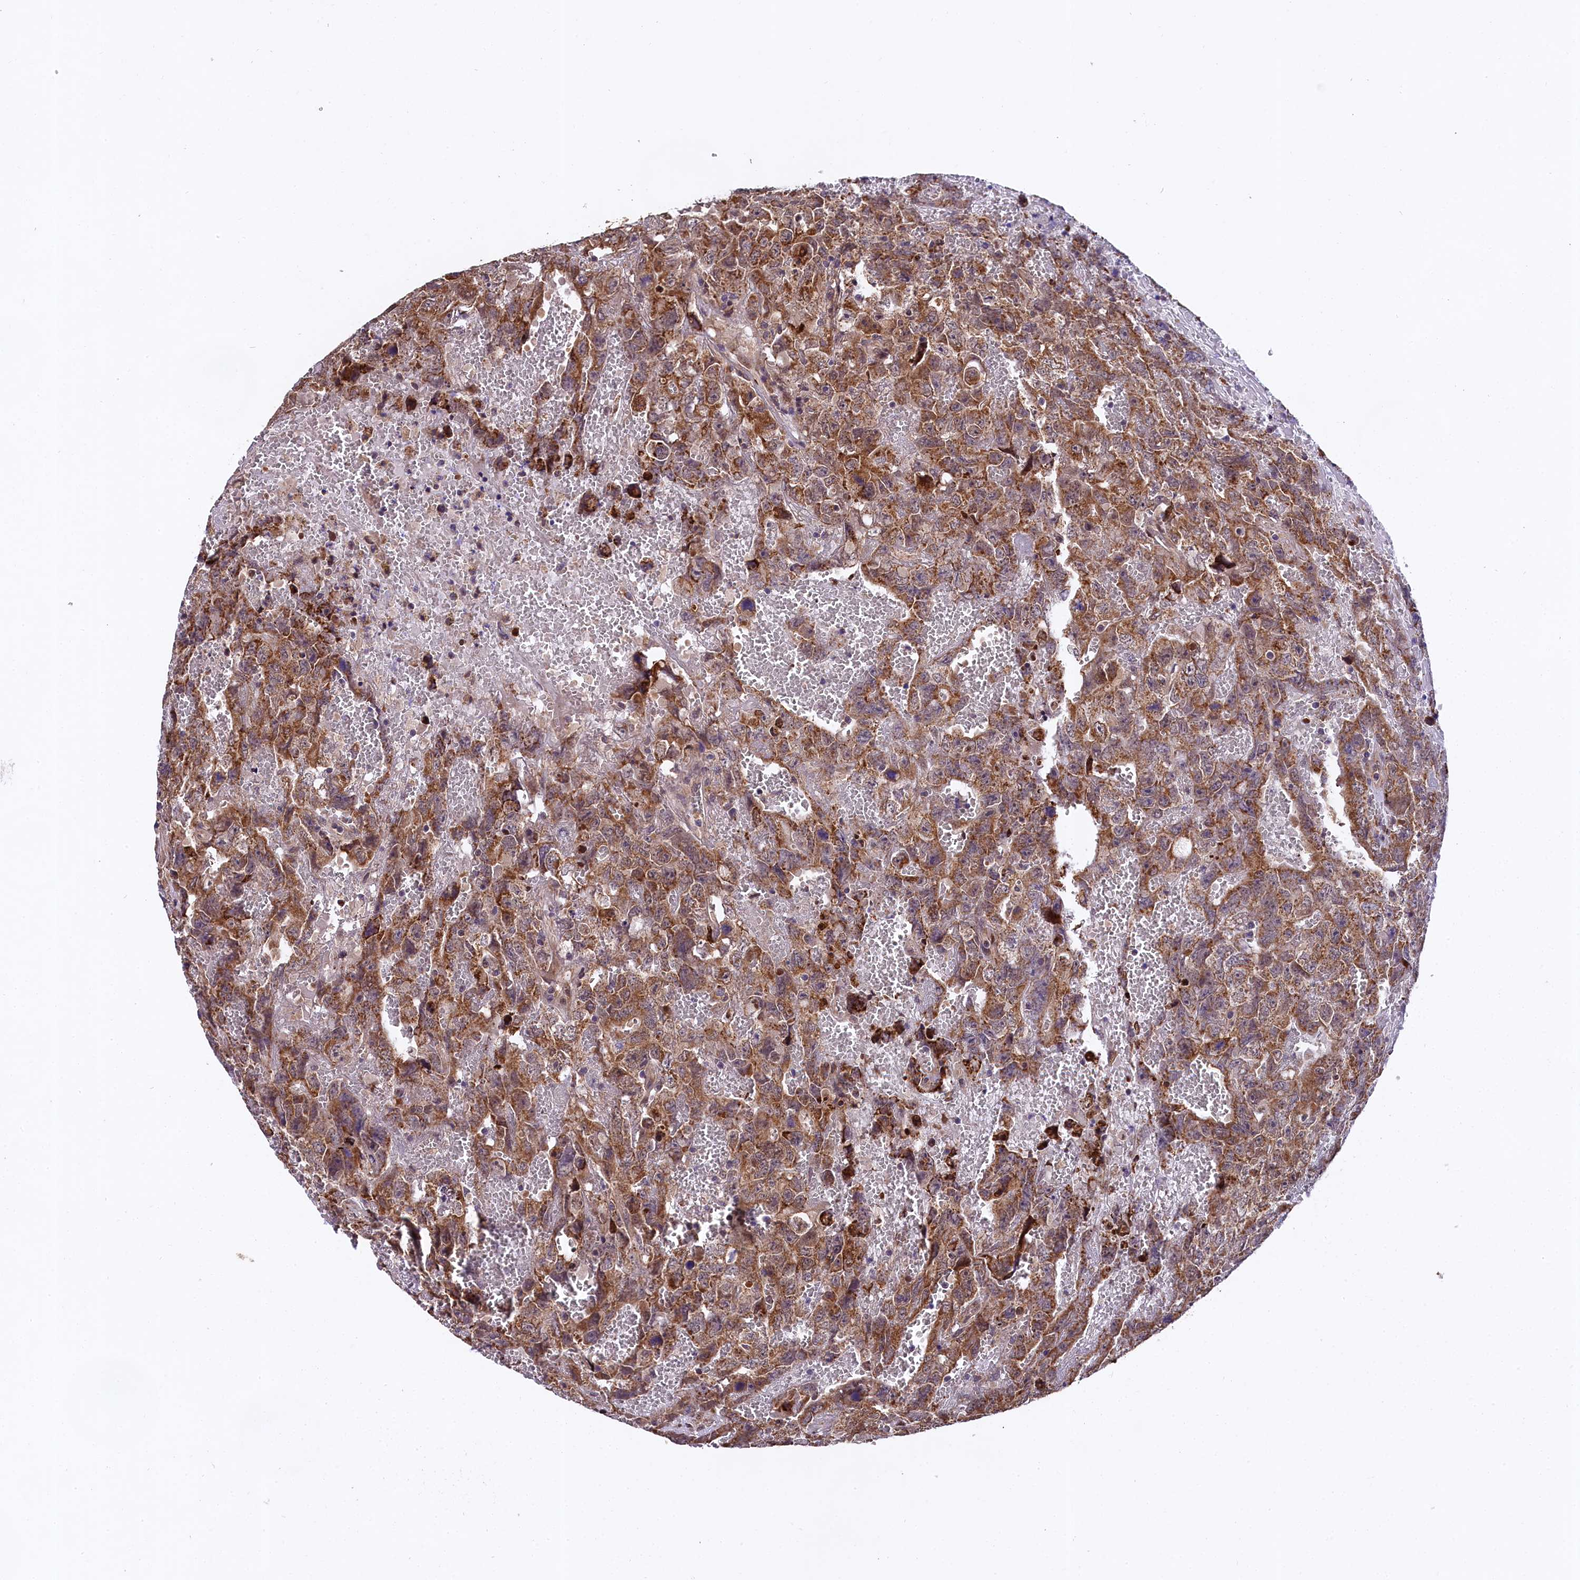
{"staining": {"intensity": "moderate", "quantity": ">75%", "location": "cytoplasmic/membranous"}, "tissue": "testis cancer", "cell_type": "Tumor cells", "image_type": "cancer", "snomed": [{"axis": "morphology", "description": "Carcinoma, Embryonal, NOS"}, {"axis": "topography", "description": "Testis"}], "caption": "Immunohistochemistry (IHC) histopathology image of testis embryonal carcinoma stained for a protein (brown), which demonstrates medium levels of moderate cytoplasmic/membranous positivity in about >75% of tumor cells.", "gene": "DOHH", "patient": {"sex": "male", "age": 45}}